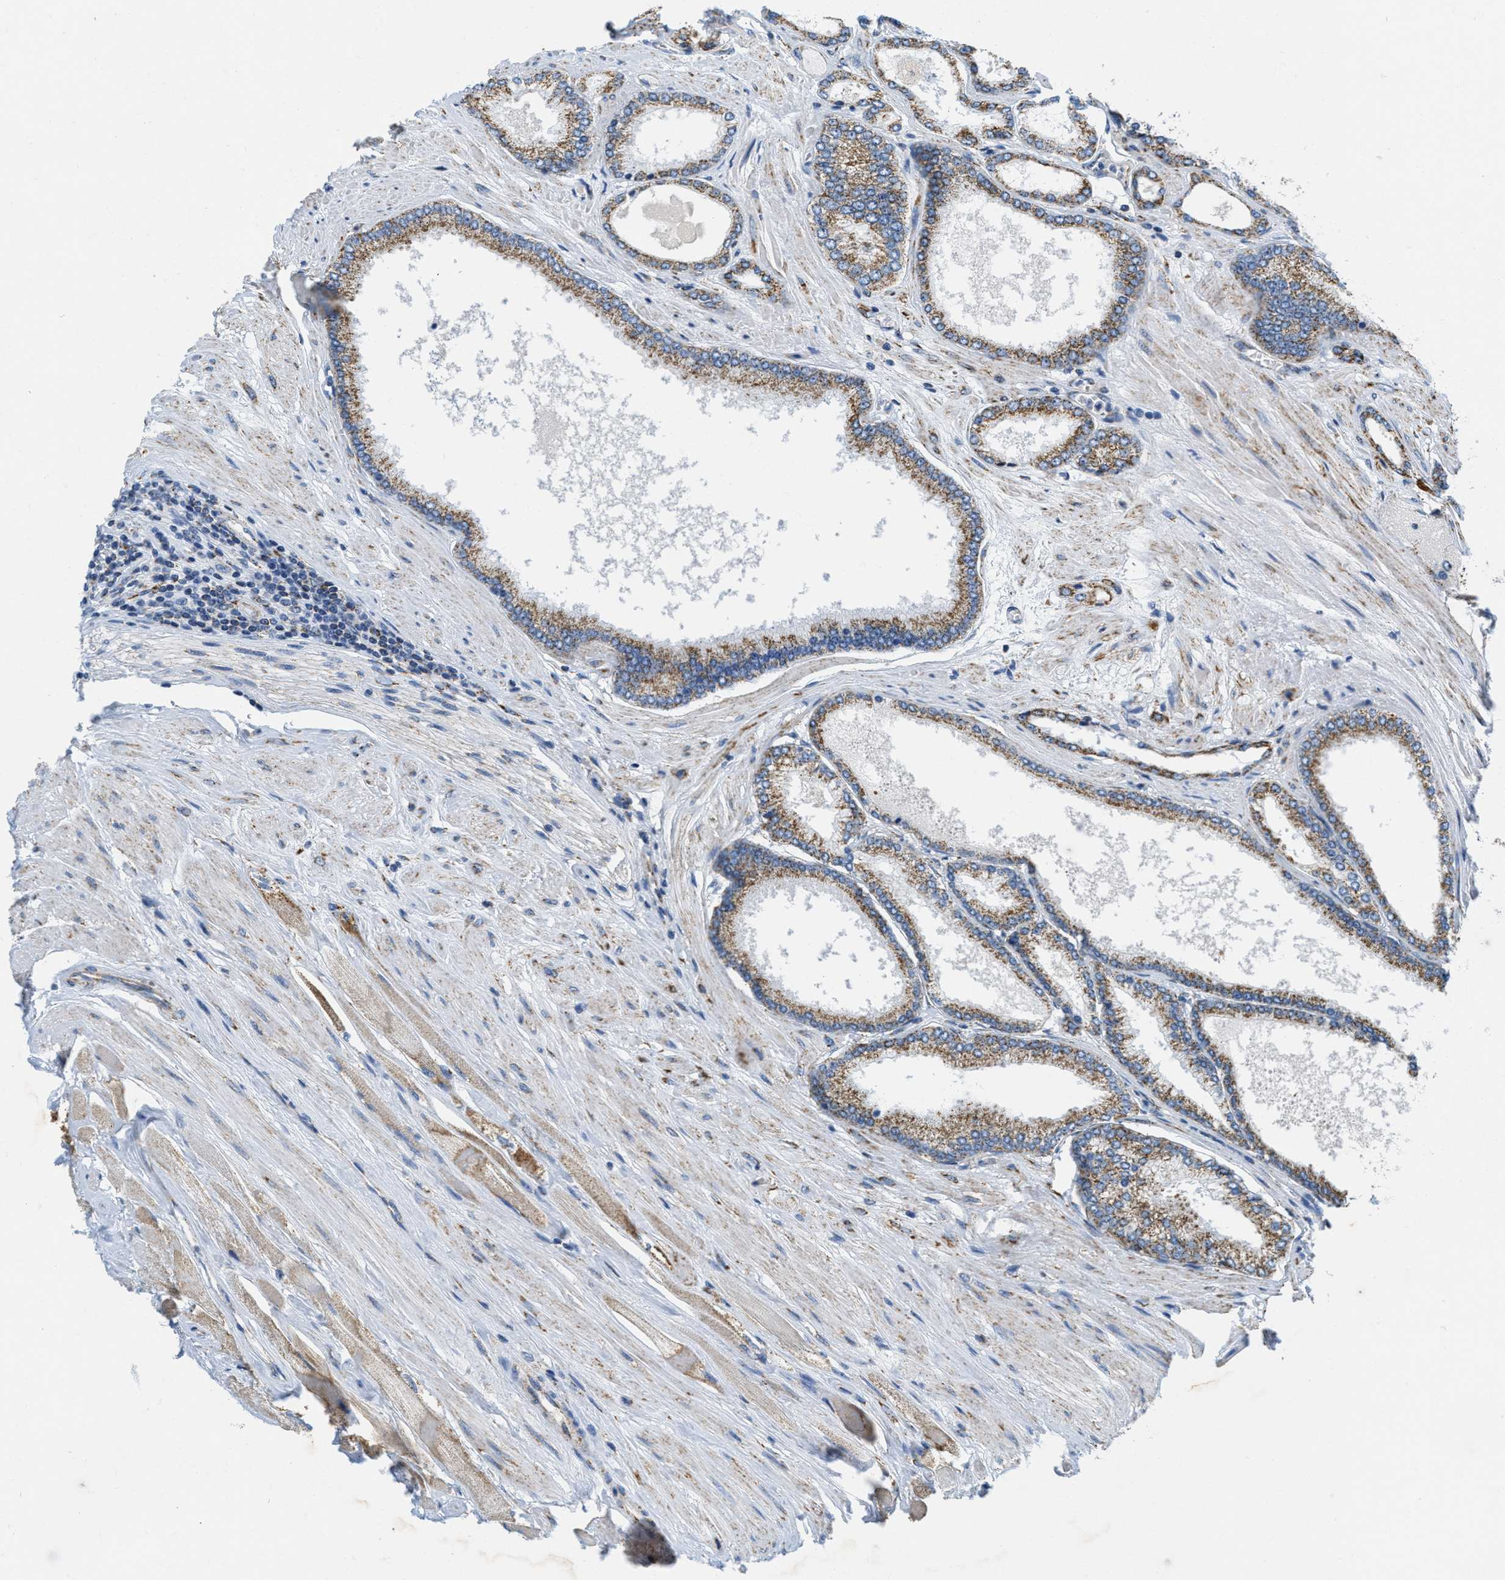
{"staining": {"intensity": "moderate", "quantity": ">75%", "location": "cytoplasmic/membranous"}, "tissue": "prostate cancer", "cell_type": "Tumor cells", "image_type": "cancer", "snomed": [{"axis": "morphology", "description": "Adenocarcinoma, High grade"}, {"axis": "topography", "description": "Prostate"}], "caption": "IHC of human prostate adenocarcinoma (high-grade) reveals medium levels of moderate cytoplasmic/membranous positivity in approximately >75% of tumor cells.", "gene": "KCNJ5", "patient": {"sex": "male", "age": 61}}